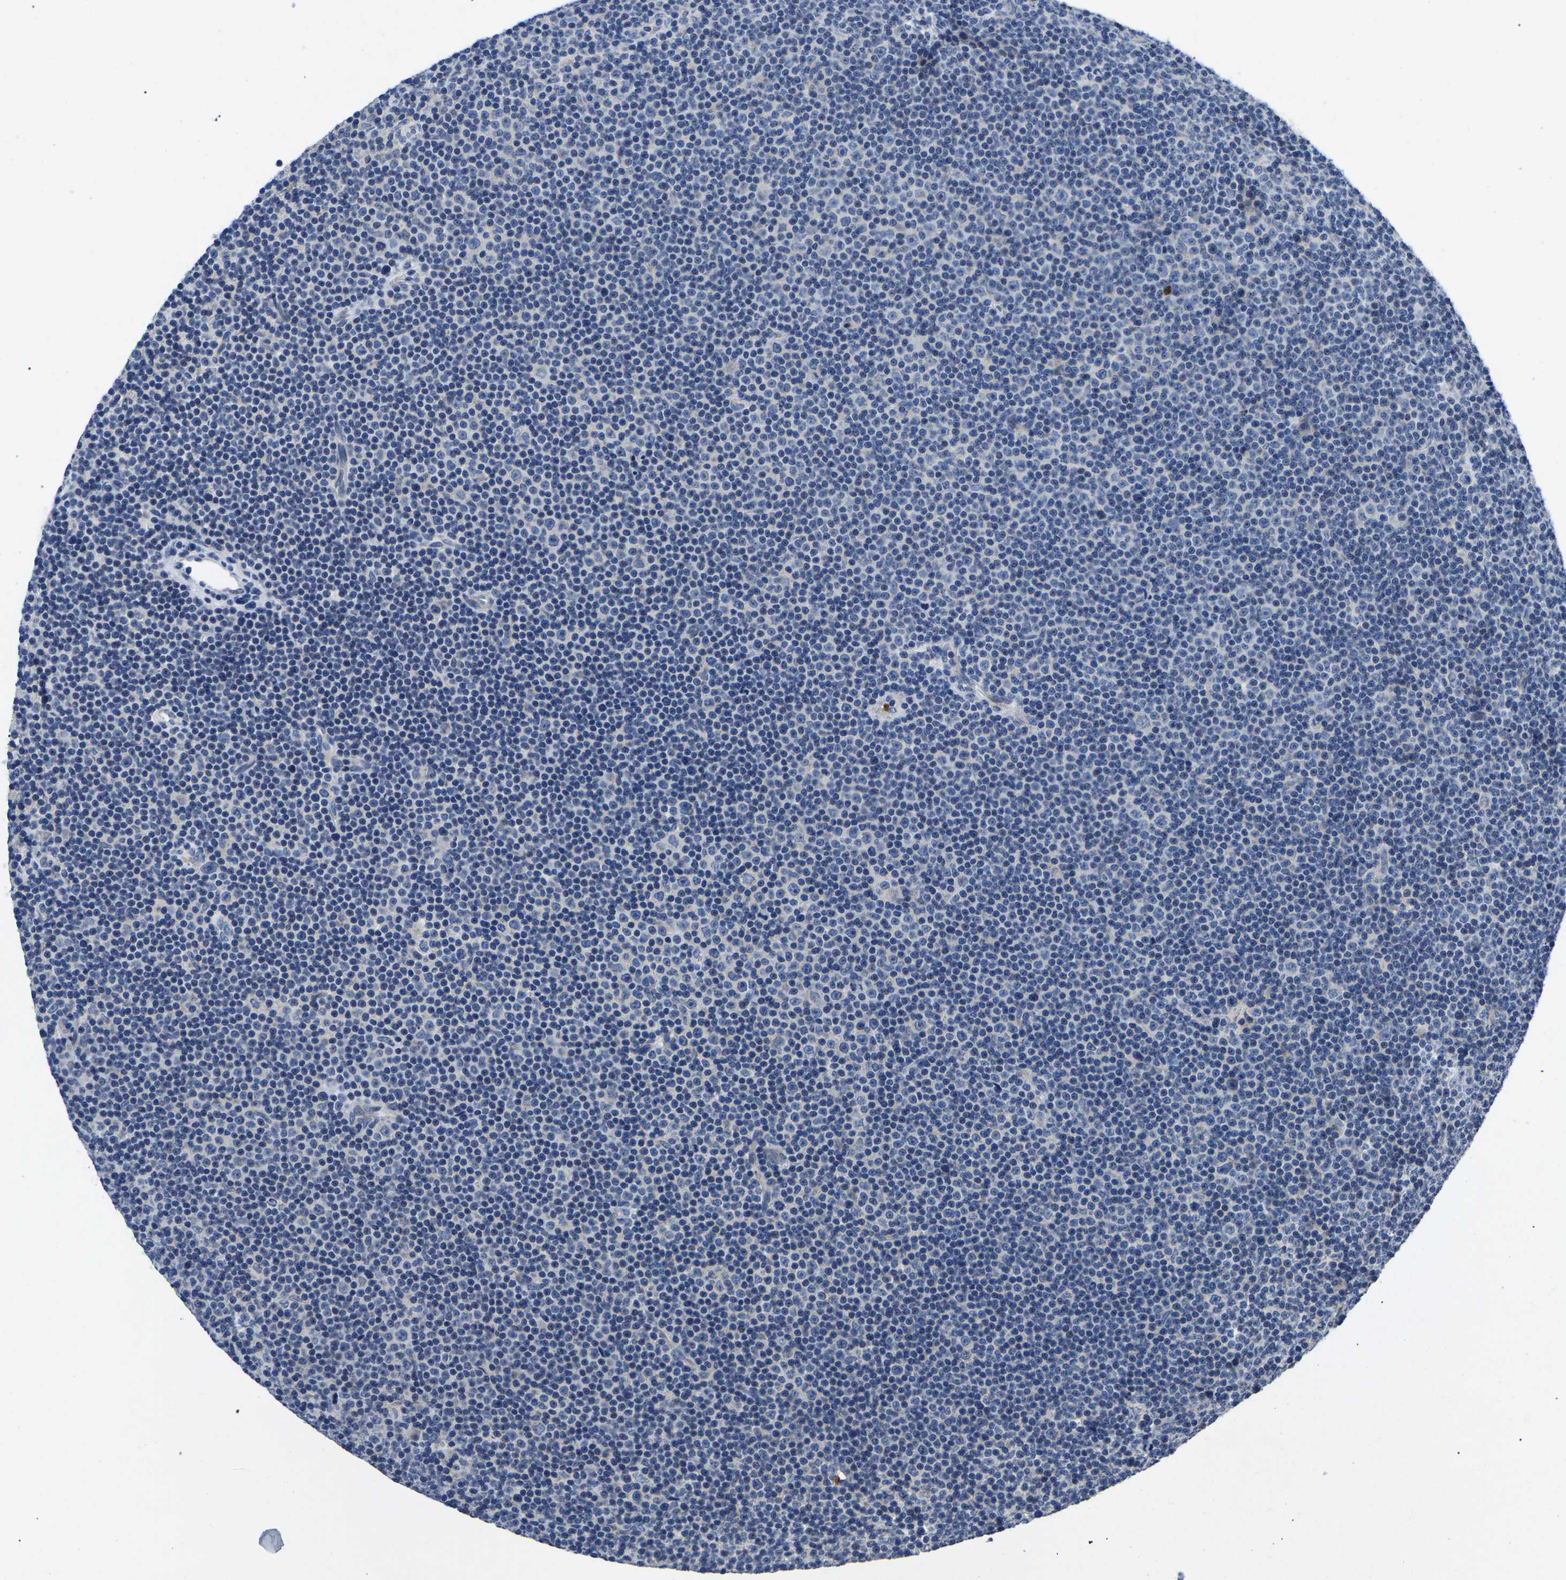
{"staining": {"intensity": "negative", "quantity": "none", "location": "none"}, "tissue": "lymphoma", "cell_type": "Tumor cells", "image_type": "cancer", "snomed": [{"axis": "morphology", "description": "Malignant lymphoma, non-Hodgkin's type, Low grade"}, {"axis": "topography", "description": "Lymph node"}], "caption": "The photomicrograph demonstrates no staining of tumor cells in lymphoma.", "gene": "TOR1B", "patient": {"sex": "female", "age": 67}}